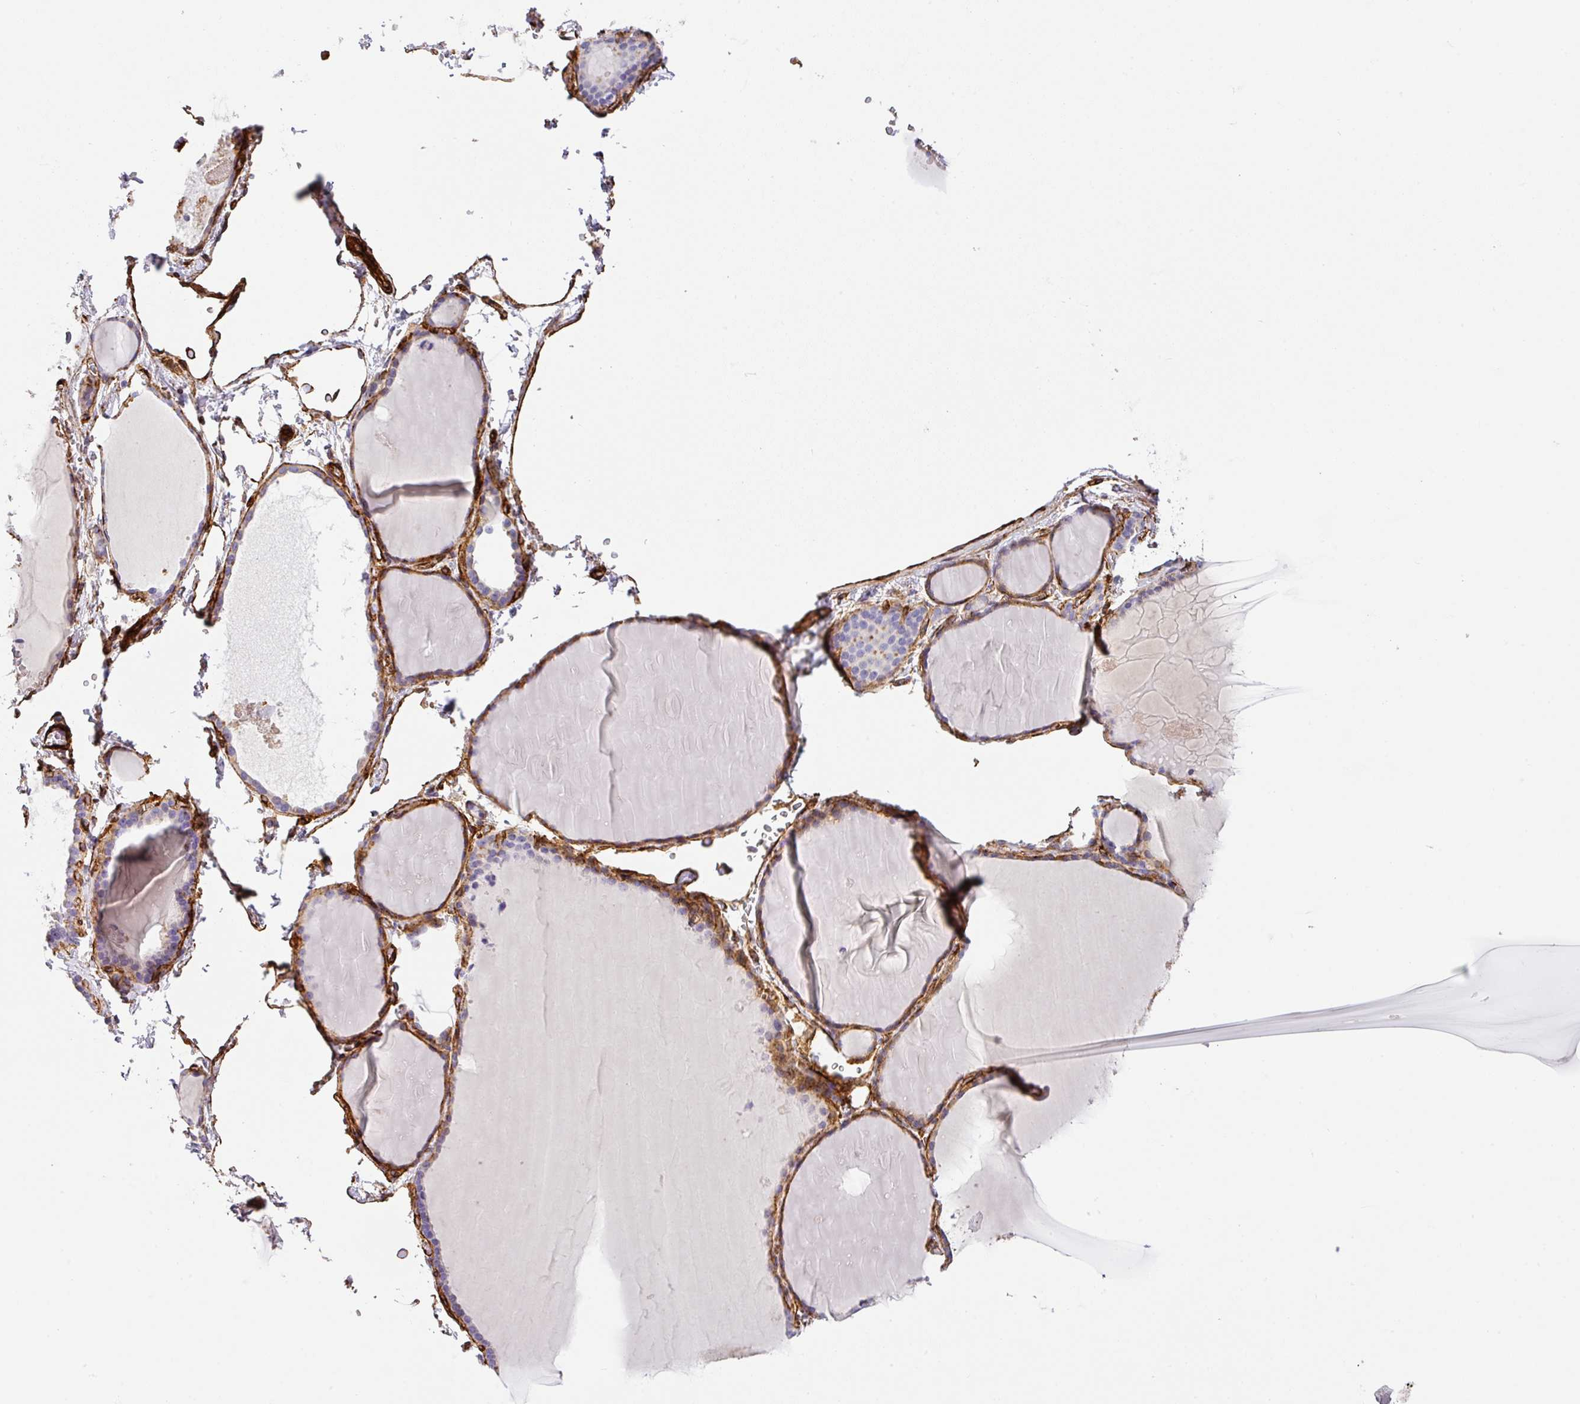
{"staining": {"intensity": "moderate", "quantity": "<25%", "location": "cytoplasmic/membranous"}, "tissue": "thyroid gland", "cell_type": "Glandular cells", "image_type": "normal", "snomed": [{"axis": "morphology", "description": "Normal tissue, NOS"}, {"axis": "topography", "description": "Thyroid gland"}], "caption": "A brown stain highlights moderate cytoplasmic/membranous positivity of a protein in glandular cells of benign thyroid gland.", "gene": "SLC25A17", "patient": {"sex": "female", "age": 49}}